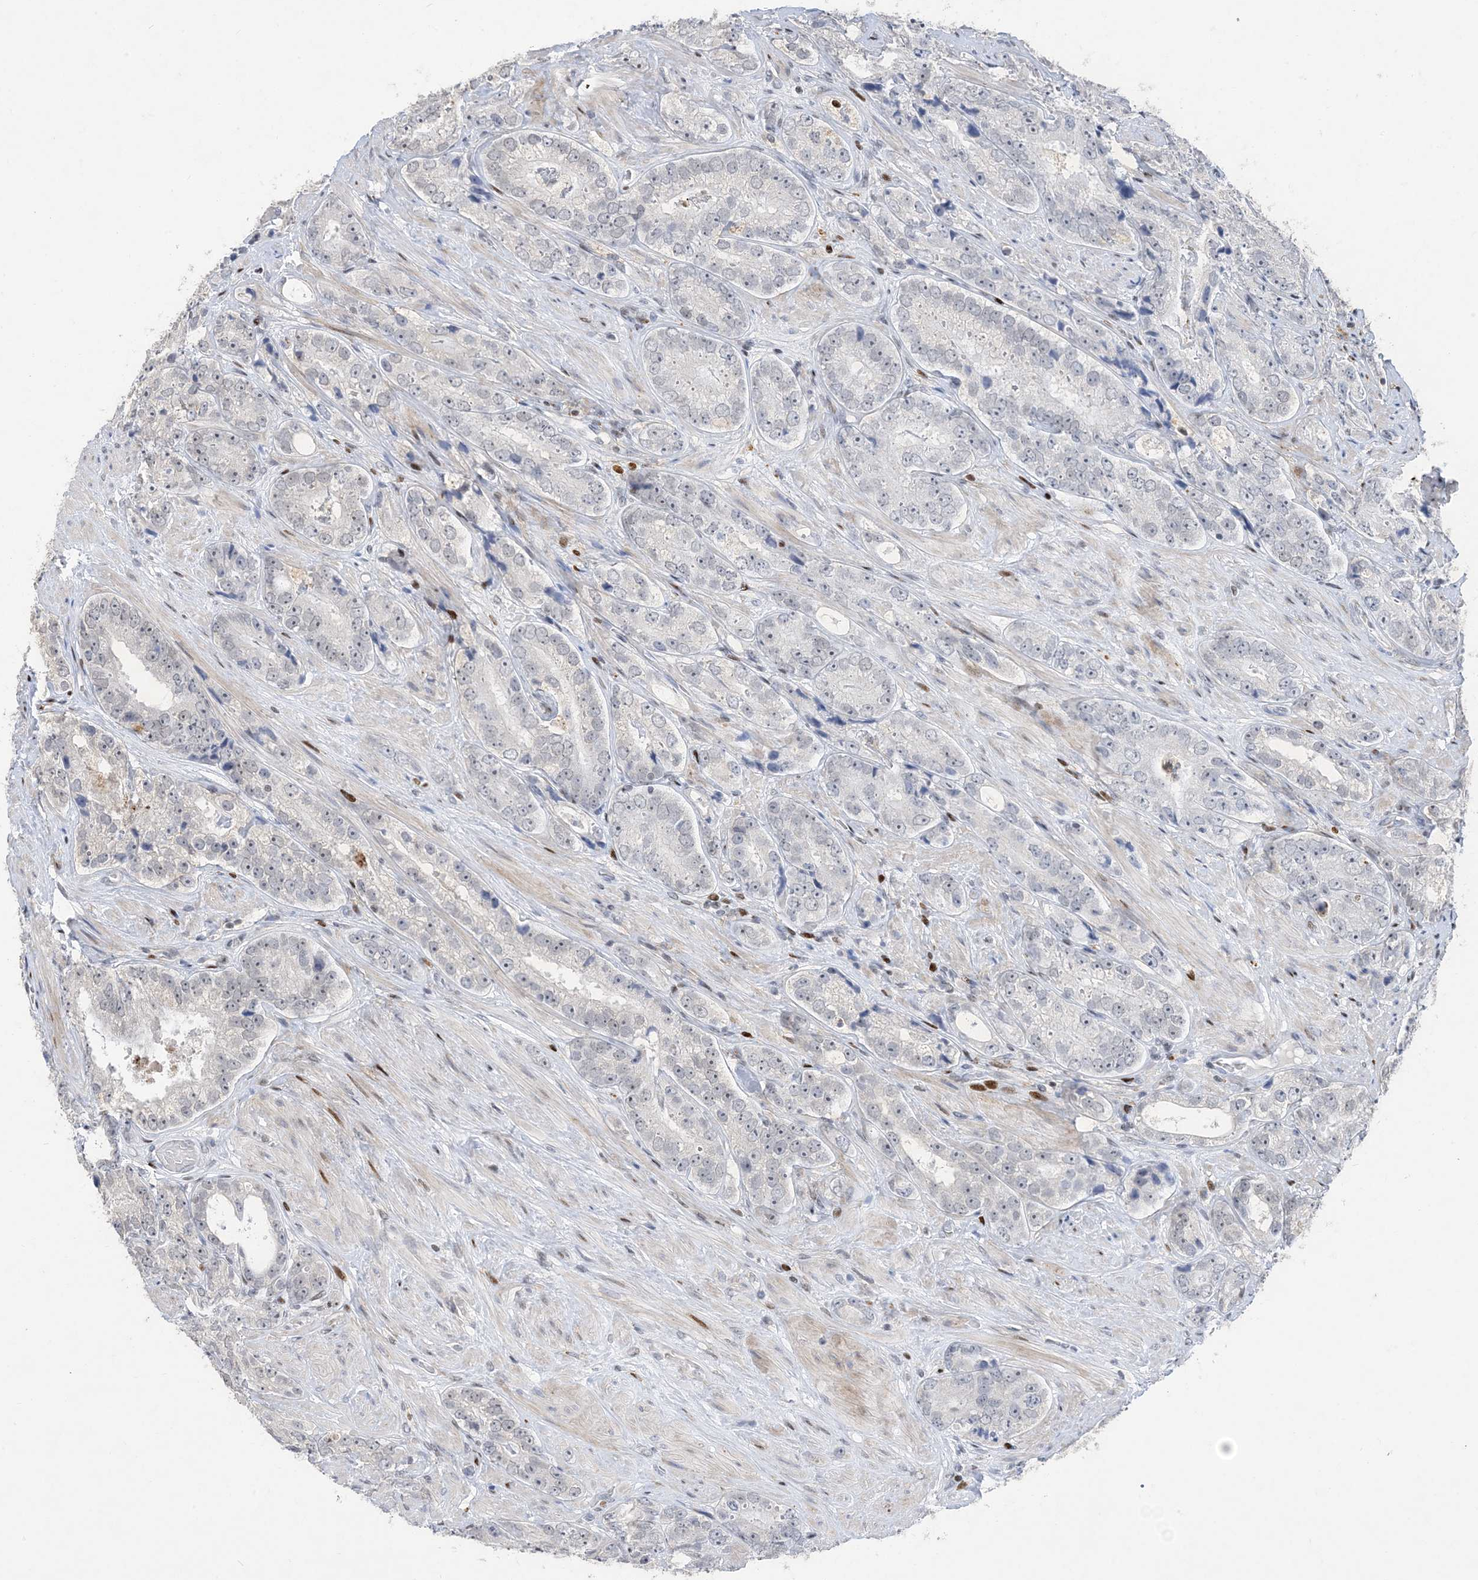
{"staining": {"intensity": "negative", "quantity": "none", "location": "none"}, "tissue": "prostate cancer", "cell_type": "Tumor cells", "image_type": "cancer", "snomed": [{"axis": "morphology", "description": "Adenocarcinoma, High grade"}, {"axis": "topography", "description": "Prostate"}], "caption": "A high-resolution image shows IHC staining of high-grade adenocarcinoma (prostate), which reveals no significant staining in tumor cells.", "gene": "SLC25A53", "patient": {"sex": "male", "age": 56}}